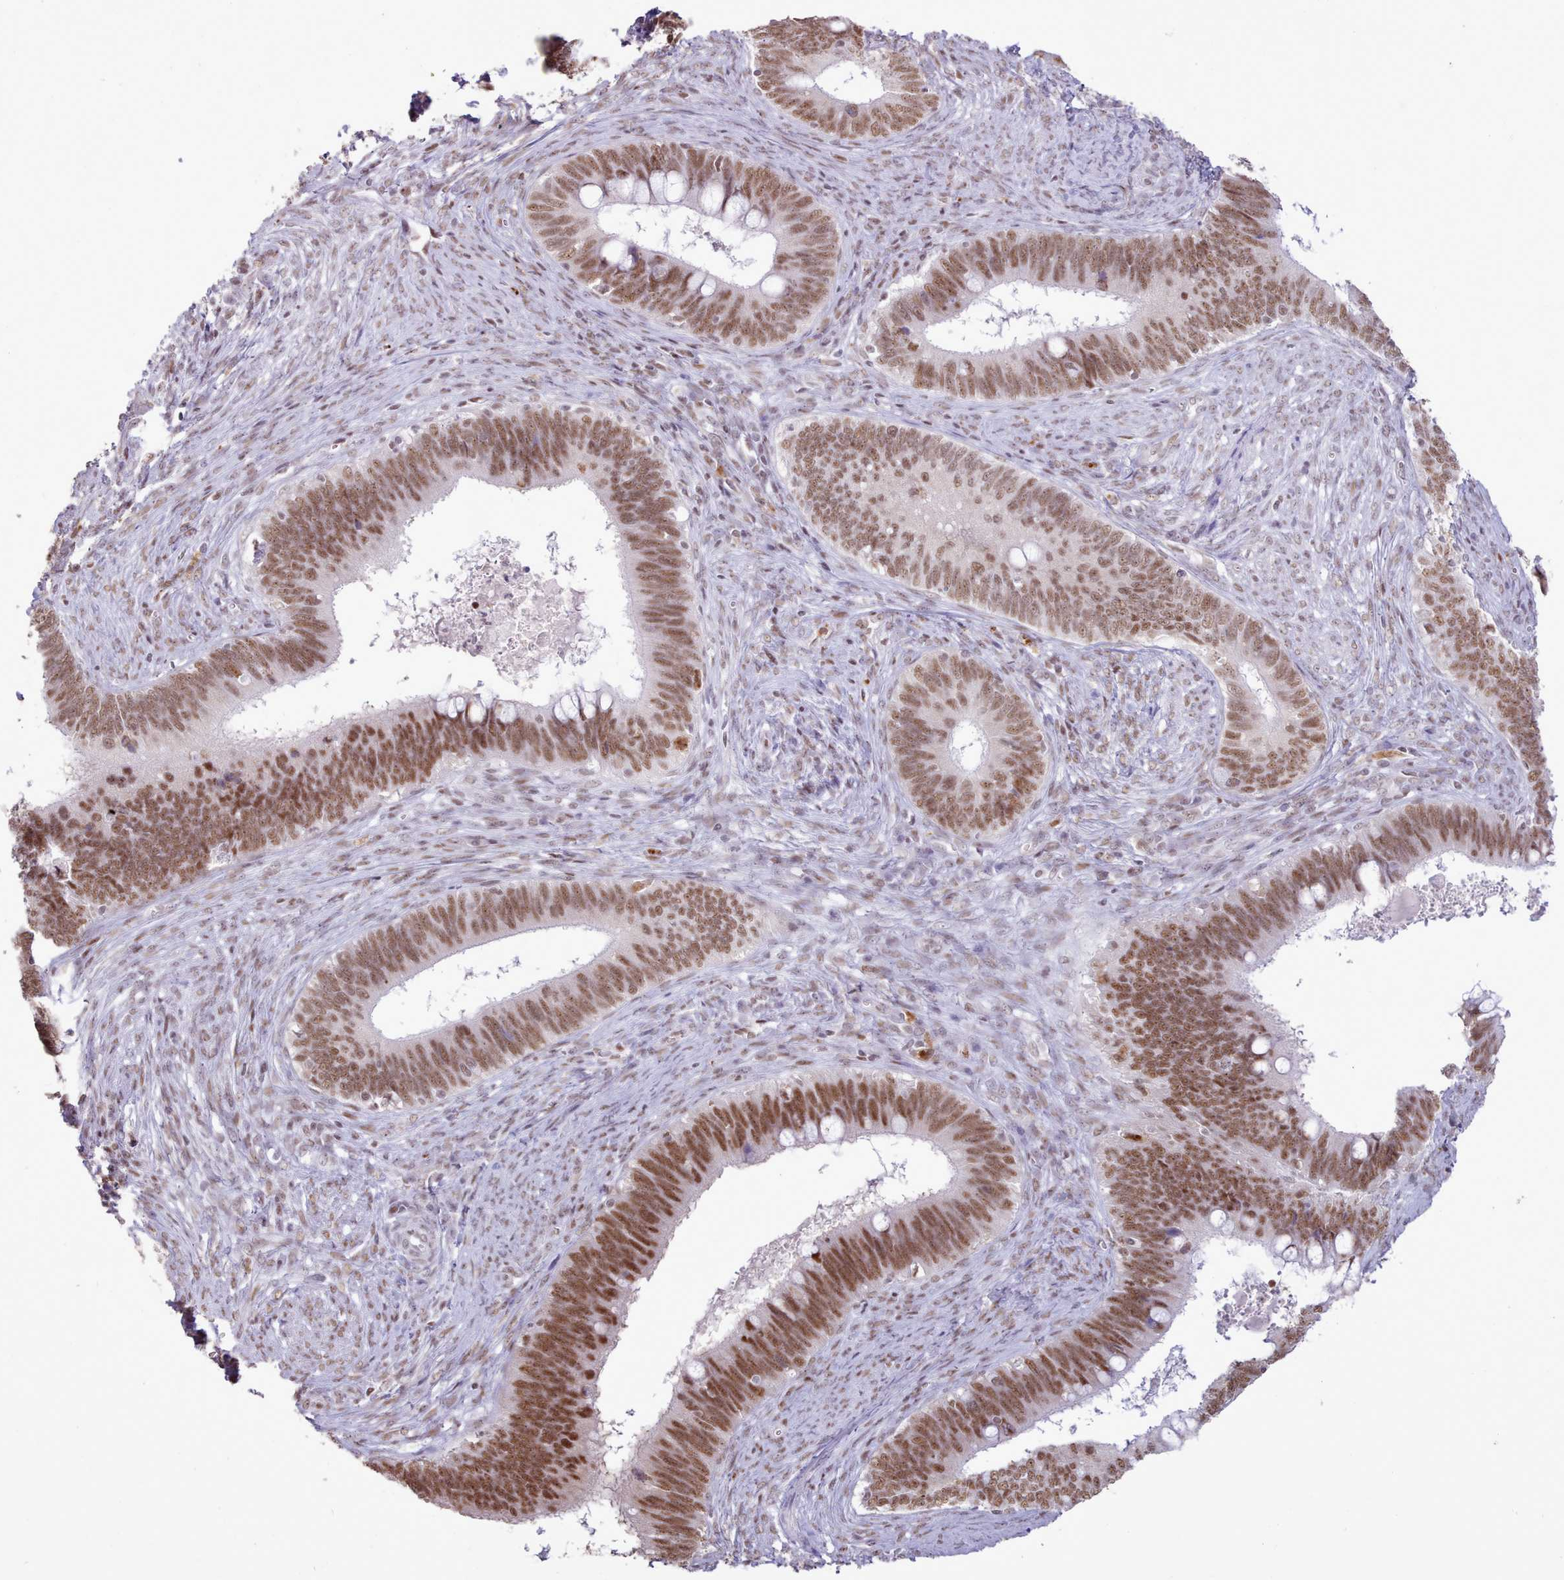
{"staining": {"intensity": "moderate", "quantity": ">75%", "location": "nuclear"}, "tissue": "cervical cancer", "cell_type": "Tumor cells", "image_type": "cancer", "snomed": [{"axis": "morphology", "description": "Adenocarcinoma, NOS"}, {"axis": "topography", "description": "Cervix"}], "caption": "Brown immunohistochemical staining in human adenocarcinoma (cervical) demonstrates moderate nuclear expression in about >75% of tumor cells. (IHC, brightfield microscopy, high magnification).", "gene": "TAF15", "patient": {"sex": "female", "age": 42}}